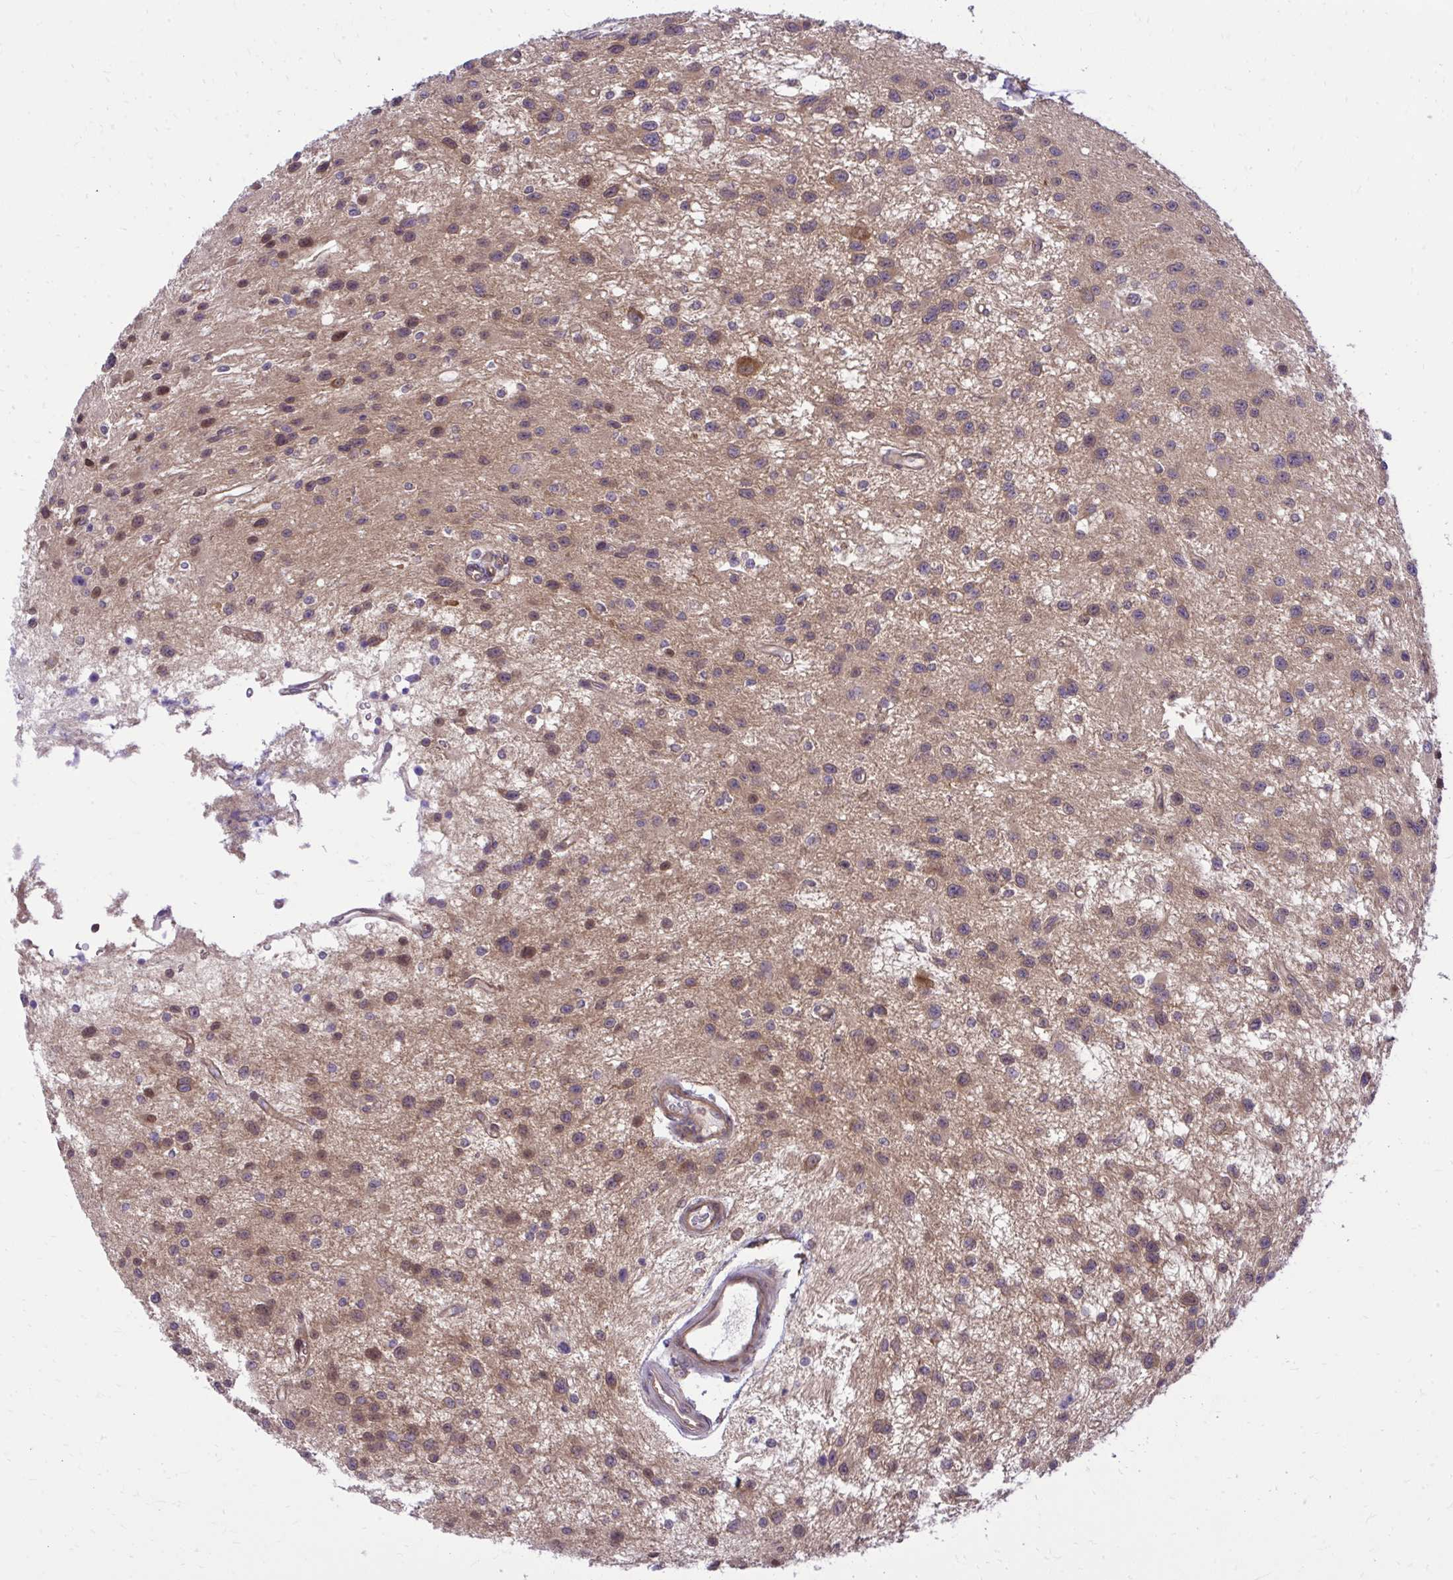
{"staining": {"intensity": "moderate", "quantity": ">75%", "location": "cytoplasmic/membranous"}, "tissue": "glioma", "cell_type": "Tumor cells", "image_type": "cancer", "snomed": [{"axis": "morphology", "description": "Glioma, malignant, Low grade"}, {"axis": "topography", "description": "Brain"}], "caption": "DAB immunohistochemical staining of glioma reveals moderate cytoplasmic/membranous protein staining in about >75% of tumor cells.", "gene": "PPP5C", "patient": {"sex": "male", "age": 43}}